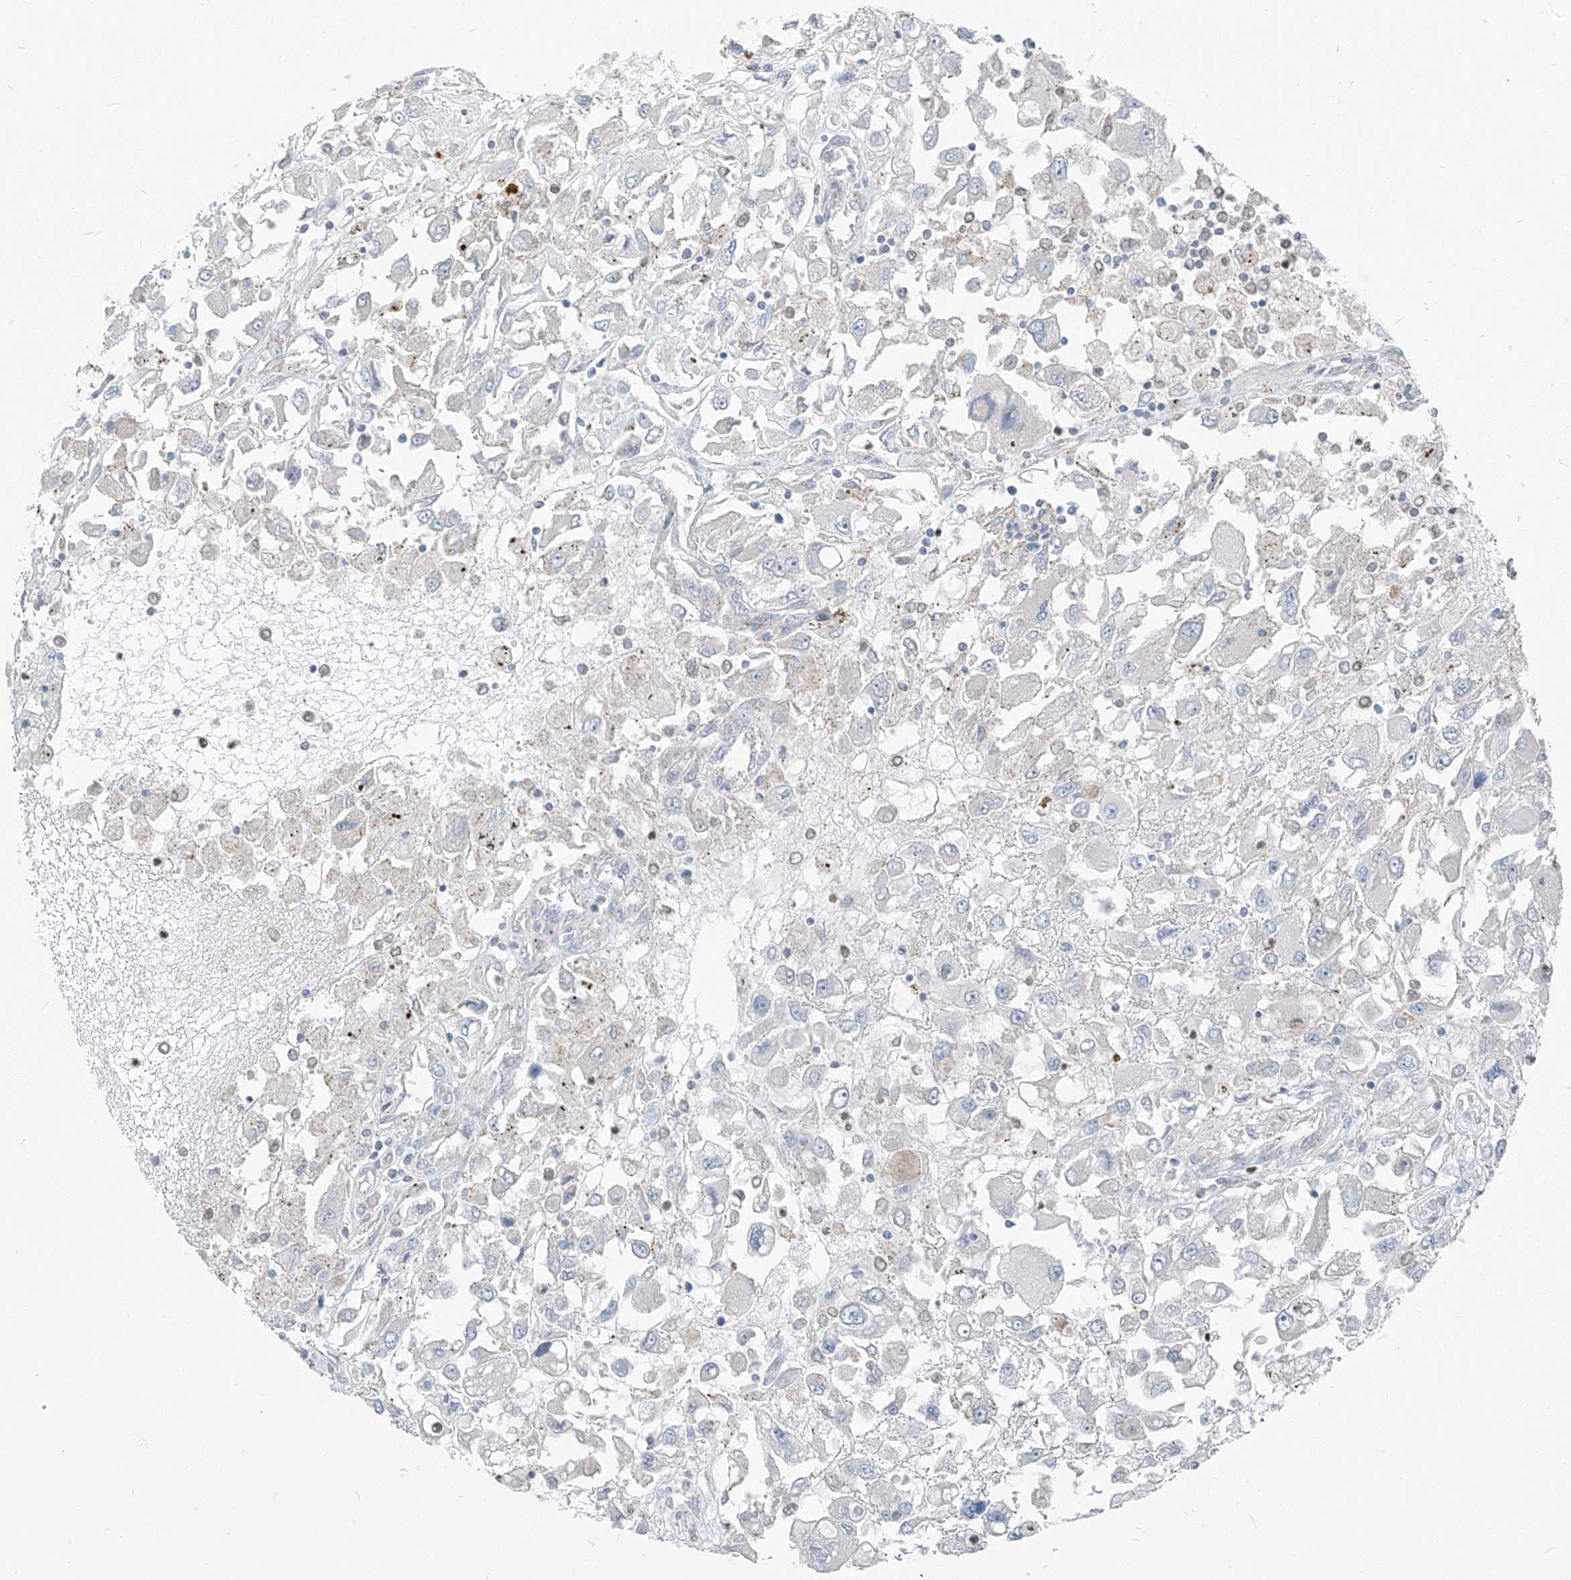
{"staining": {"intensity": "negative", "quantity": "none", "location": "none"}, "tissue": "renal cancer", "cell_type": "Tumor cells", "image_type": "cancer", "snomed": [{"axis": "morphology", "description": "Adenocarcinoma, NOS"}, {"axis": "topography", "description": "Kidney"}], "caption": "Renal cancer (adenocarcinoma) stained for a protein using immunohistochemistry (IHC) displays no expression tumor cells.", "gene": "CHMP2B", "patient": {"sex": "female", "age": 52}}